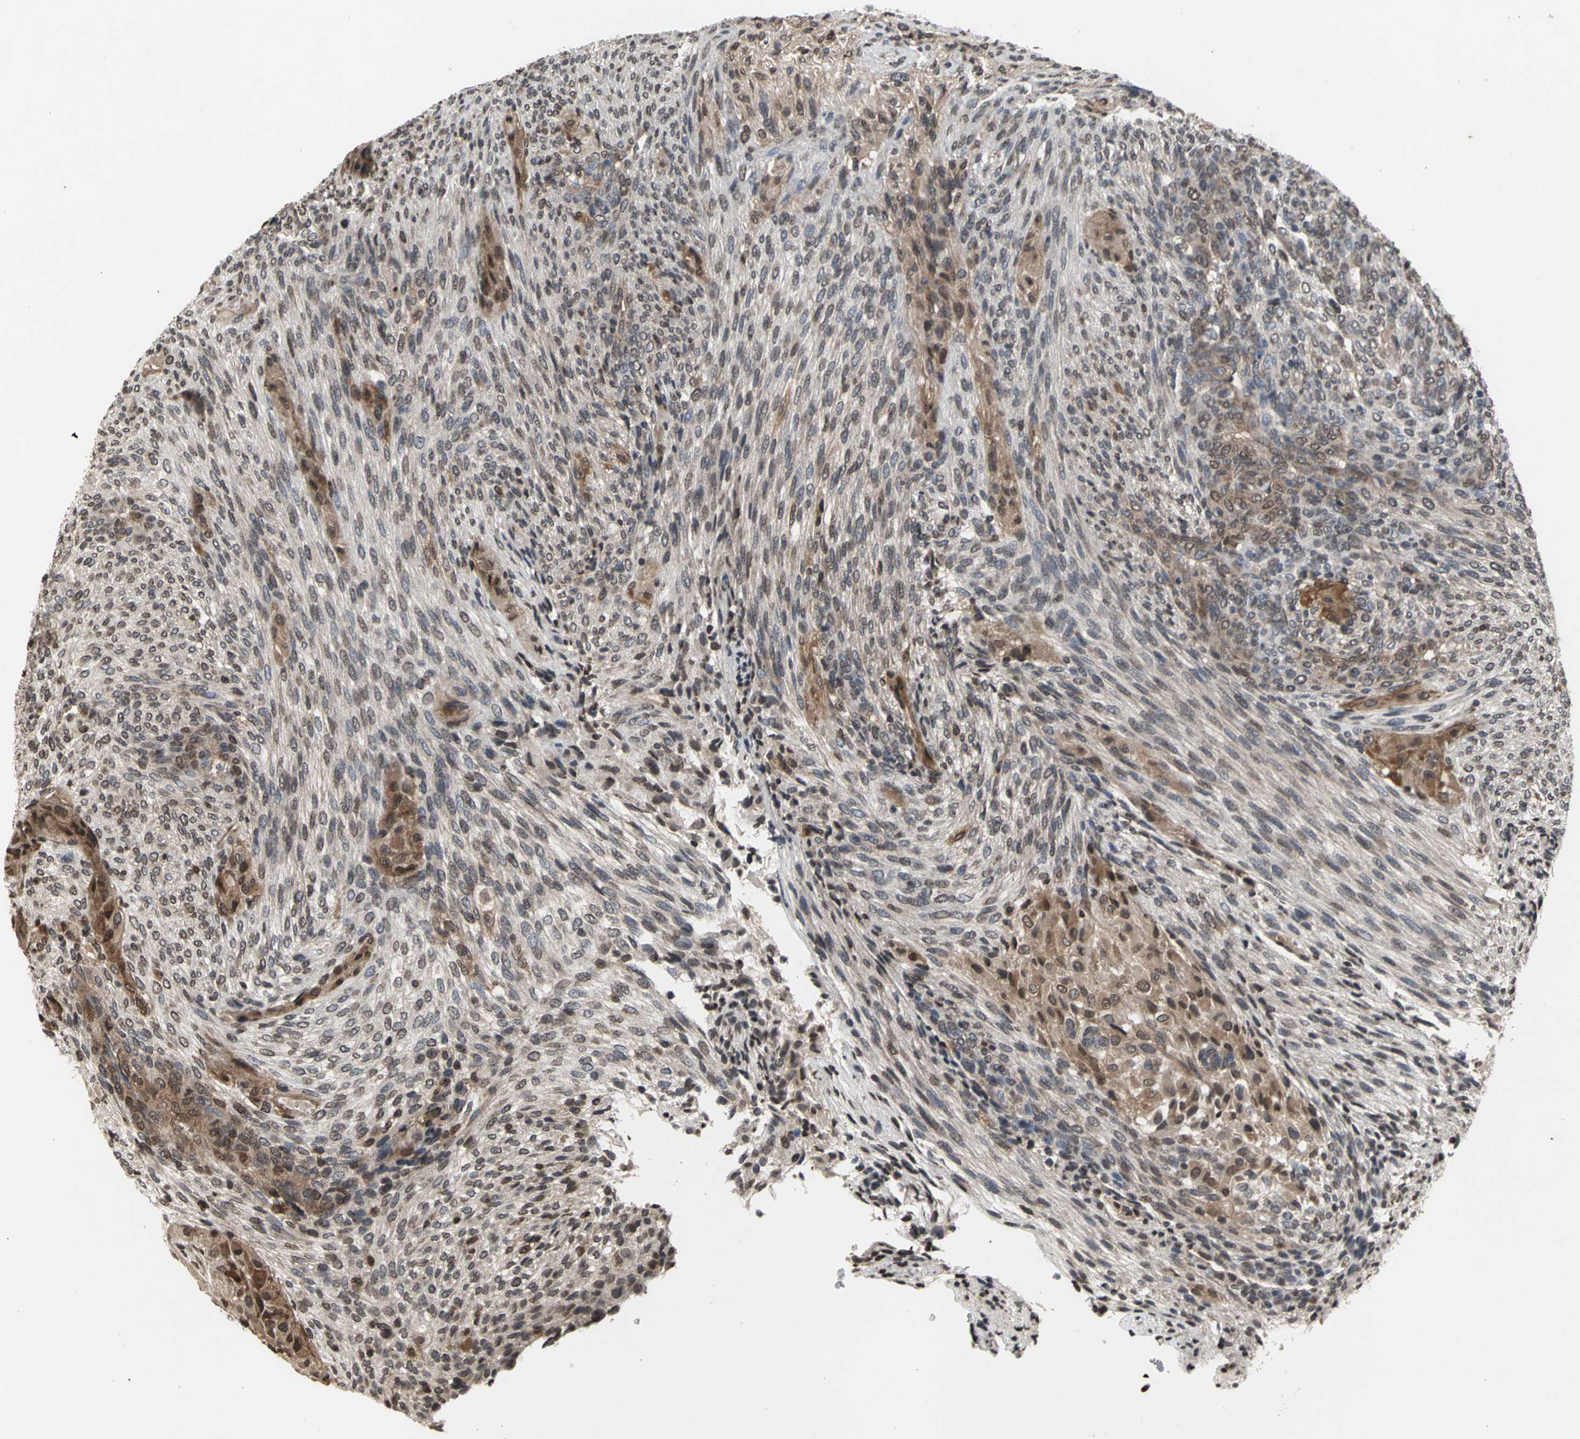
{"staining": {"intensity": "moderate", "quantity": ">75%", "location": "cytoplasmic/membranous,nuclear"}, "tissue": "glioma", "cell_type": "Tumor cells", "image_type": "cancer", "snomed": [{"axis": "morphology", "description": "Glioma, malignant, High grade"}, {"axis": "topography", "description": "Cerebral cortex"}], "caption": "Malignant glioma (high-grade) stained for a protein (brown) reveals moderate cytoplasmic/membranous and nuclear positive positivity in approximately >75% of tumor cells.", "gene": "AHR", "patient": {"sex": "female", "age": 55}}